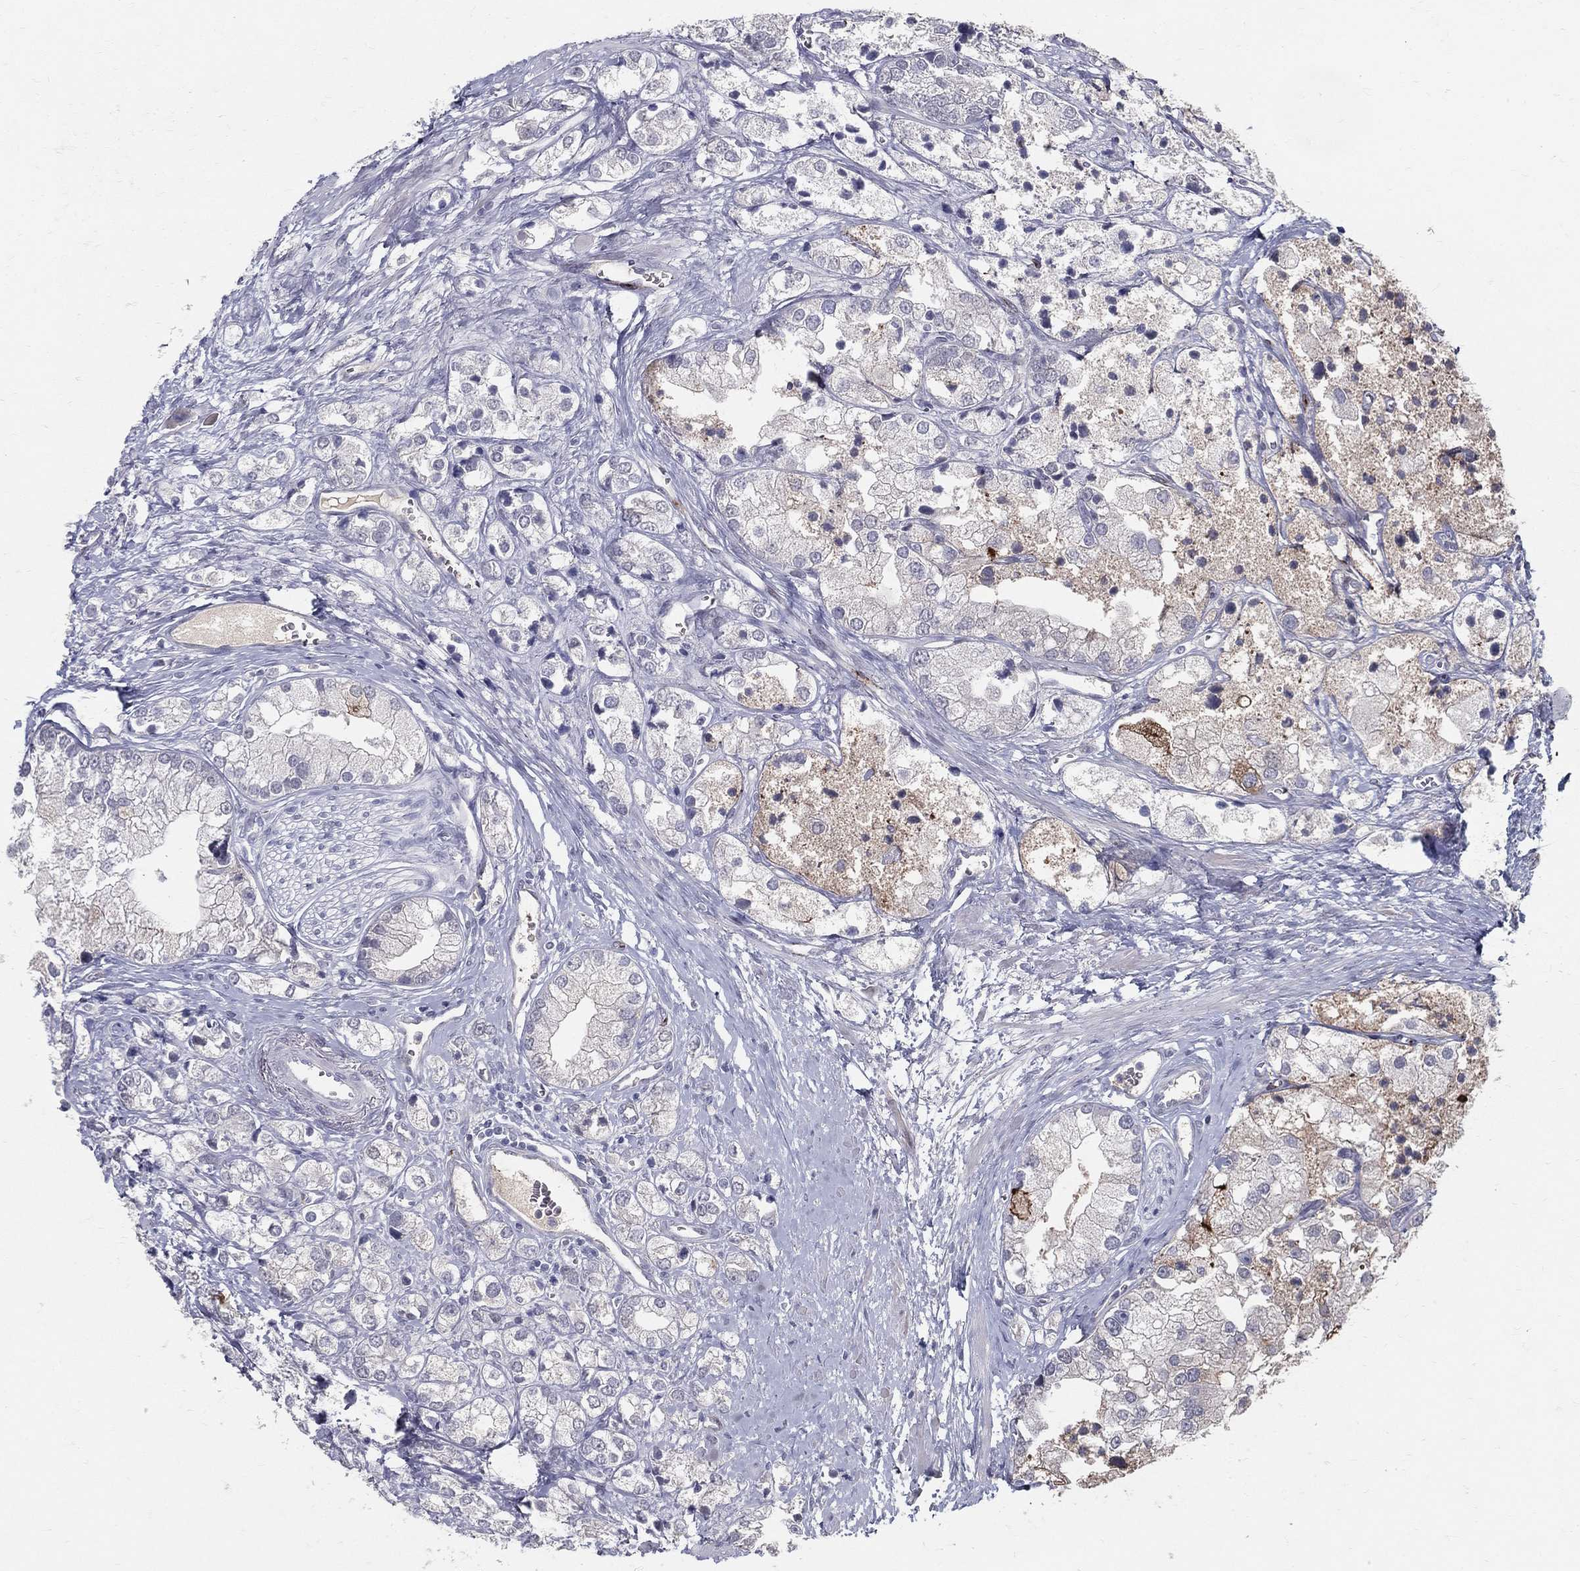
{"staining": {"intensity": "weak", "quantity": "<25%", "location": "cytoplasmic/membranous"}, "tissue": "prostate cancer", "cell_type": "Tumor cells", "image_type": "cancer", "snomed": [{"axis": "morphology", "description": "Adenocarcinoma, NOS"}, {"axis": "topography", "description": "Prostate and seminal vesicle, NOS"}, {"axis": "topography", "description": "Prostate"}], "caption": "Photomicrograph shows no protein expression in tumor cells of adenocarcinoma (prostate) tissue.", "gene": "ACE2", "patient": {"sex": "male", "age": 79}}